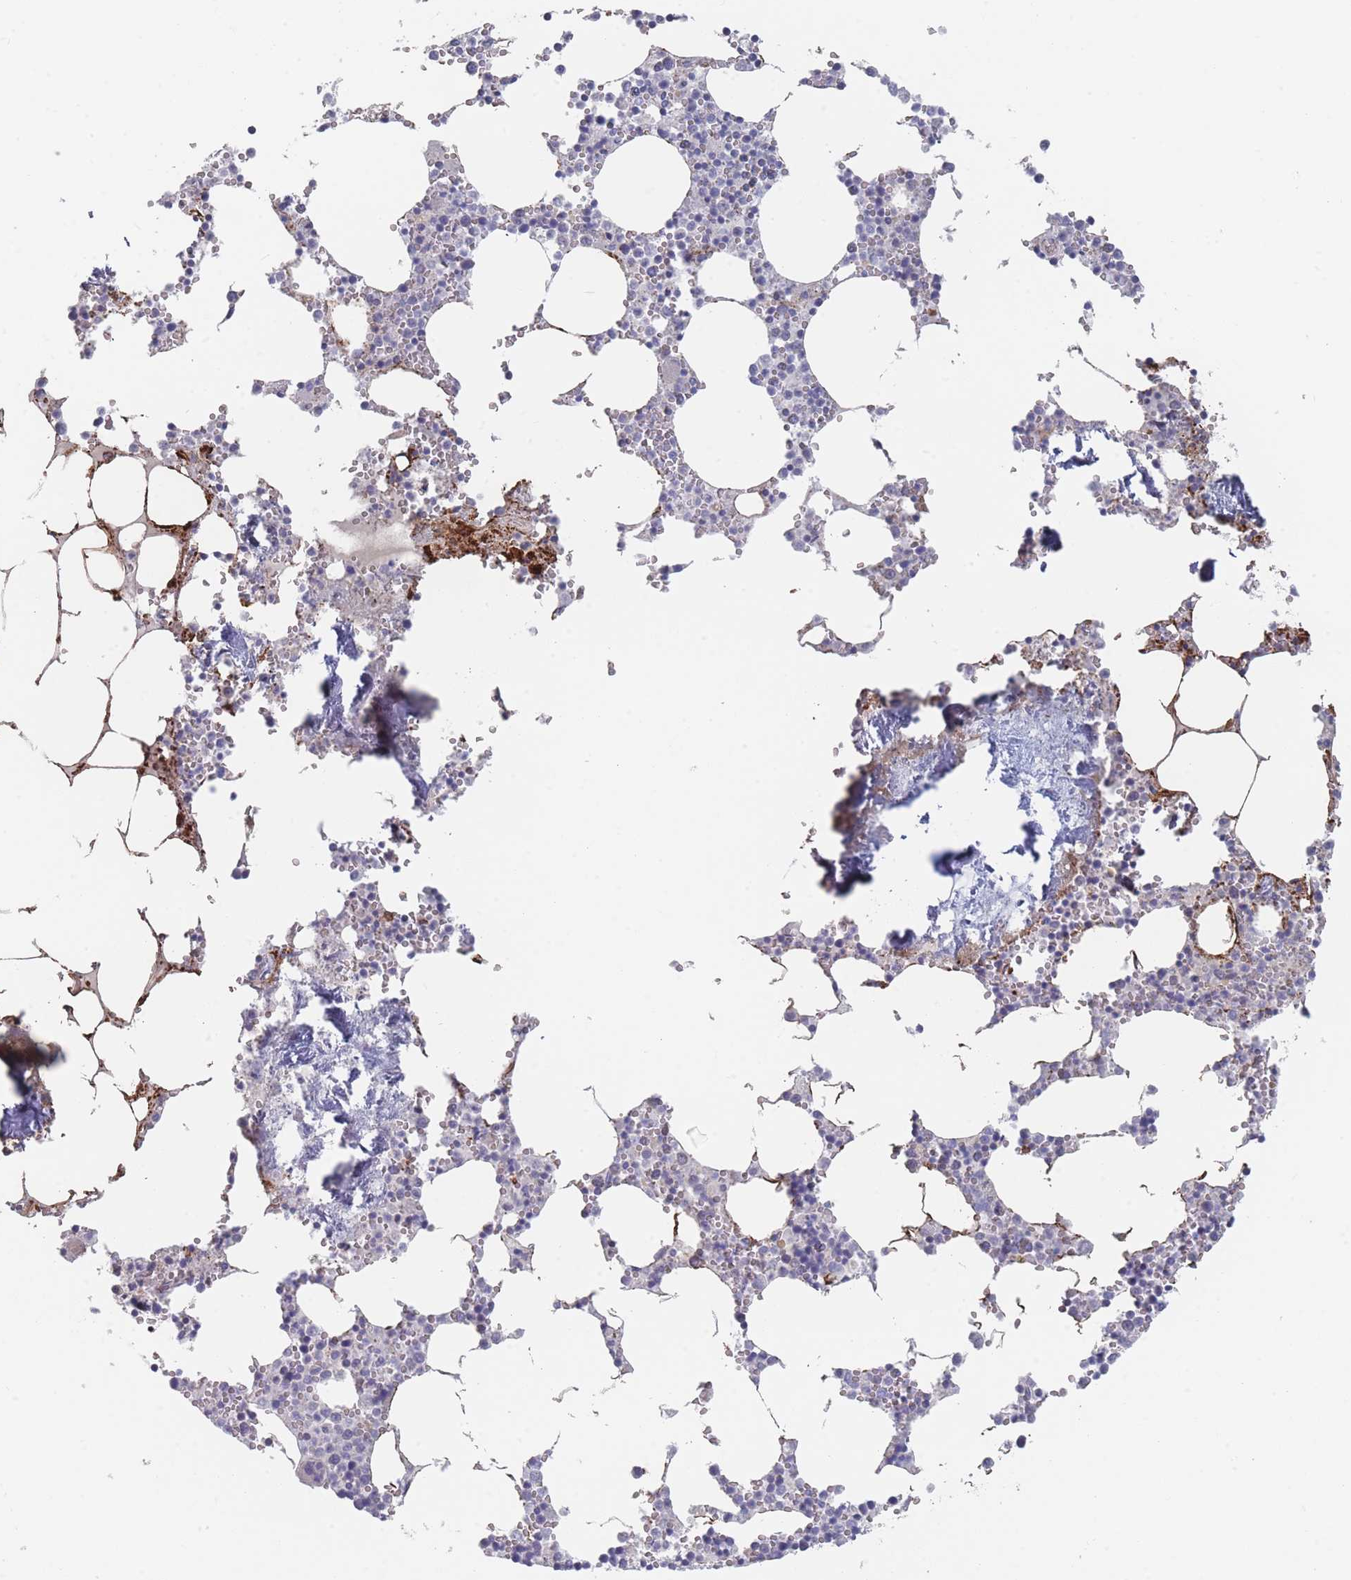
{"staining": {"intensity": "weak", "quantity": "<25%", "location": "cytoplasmic/membranous"}, "tissue": "bone marrow", "cell_type": "Hematopoietic cells", "image_type": "normal", "snomed": [{"axis": "morphology", "description": "Normal tissue, NOS"}, {"axis": "topography", "description": "Bone marrow"}], "caption": "Hematopoietic cells show no significant staining in benign bone marrow. (IHC, brightfield microscopy, high magnification).", "gene": "TRARG1", "patient": {"sex": "male", "age": 54}}